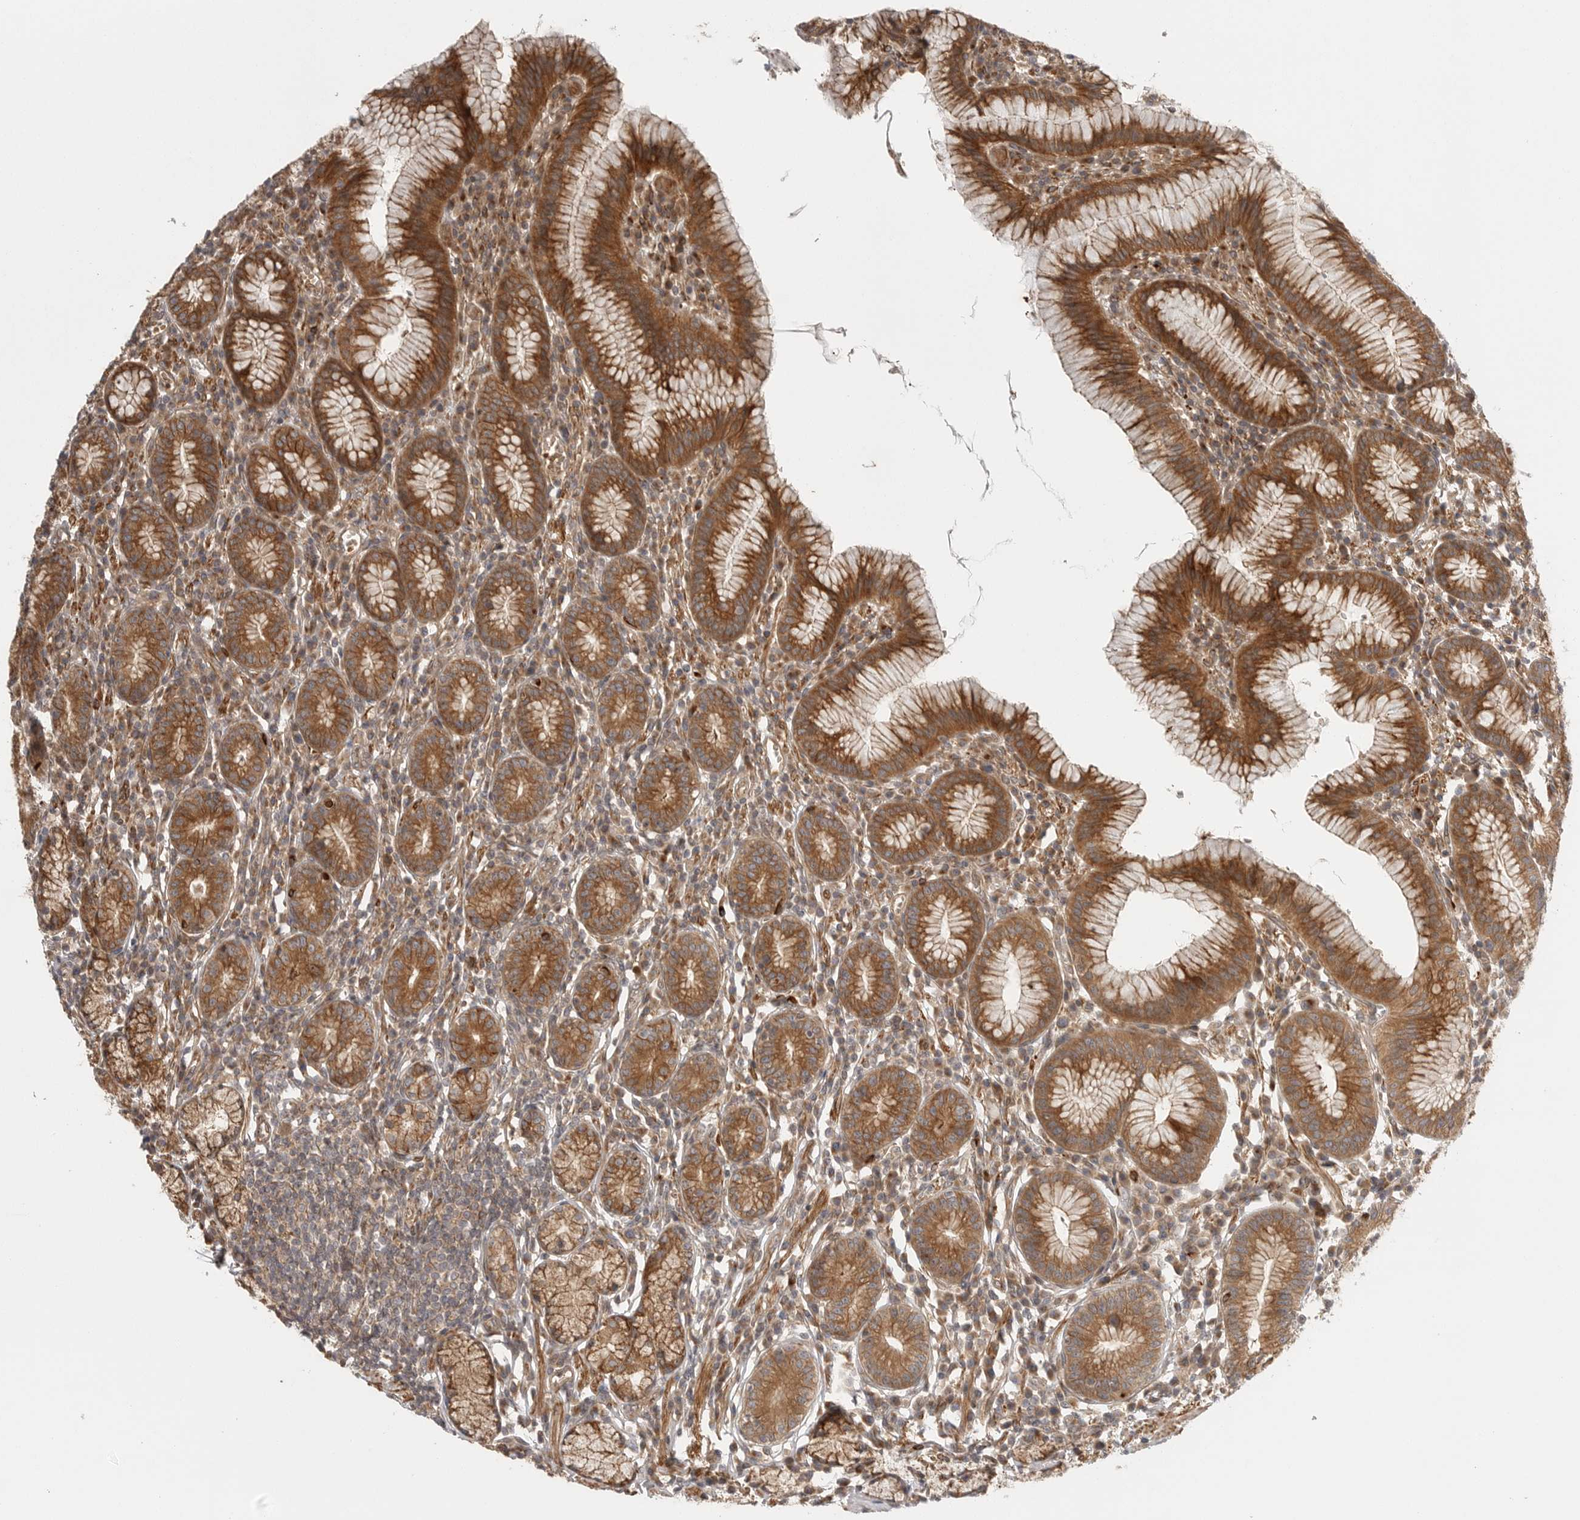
{"staining": {"intensity": "moderate", "quantity": ">75%", "location": "cytoplasmic/membranous,nuclear"}, "tissue": "stomach", "cell_type": "Glandular cells", "image_type": "normal", "snomed": [{"axis": "morphology", "description": "Normal tissue, NOS"}, {"axis": "topography", "description": "Stomach"}], "caption": "IHC of normal human stomach shows medium levels of moderate cytoplasmic/membranous,nuclear expression in approximately >75% of glandular cells.", "gene": "CCPG1", "patient": {"sex": "male", "age": 55}}